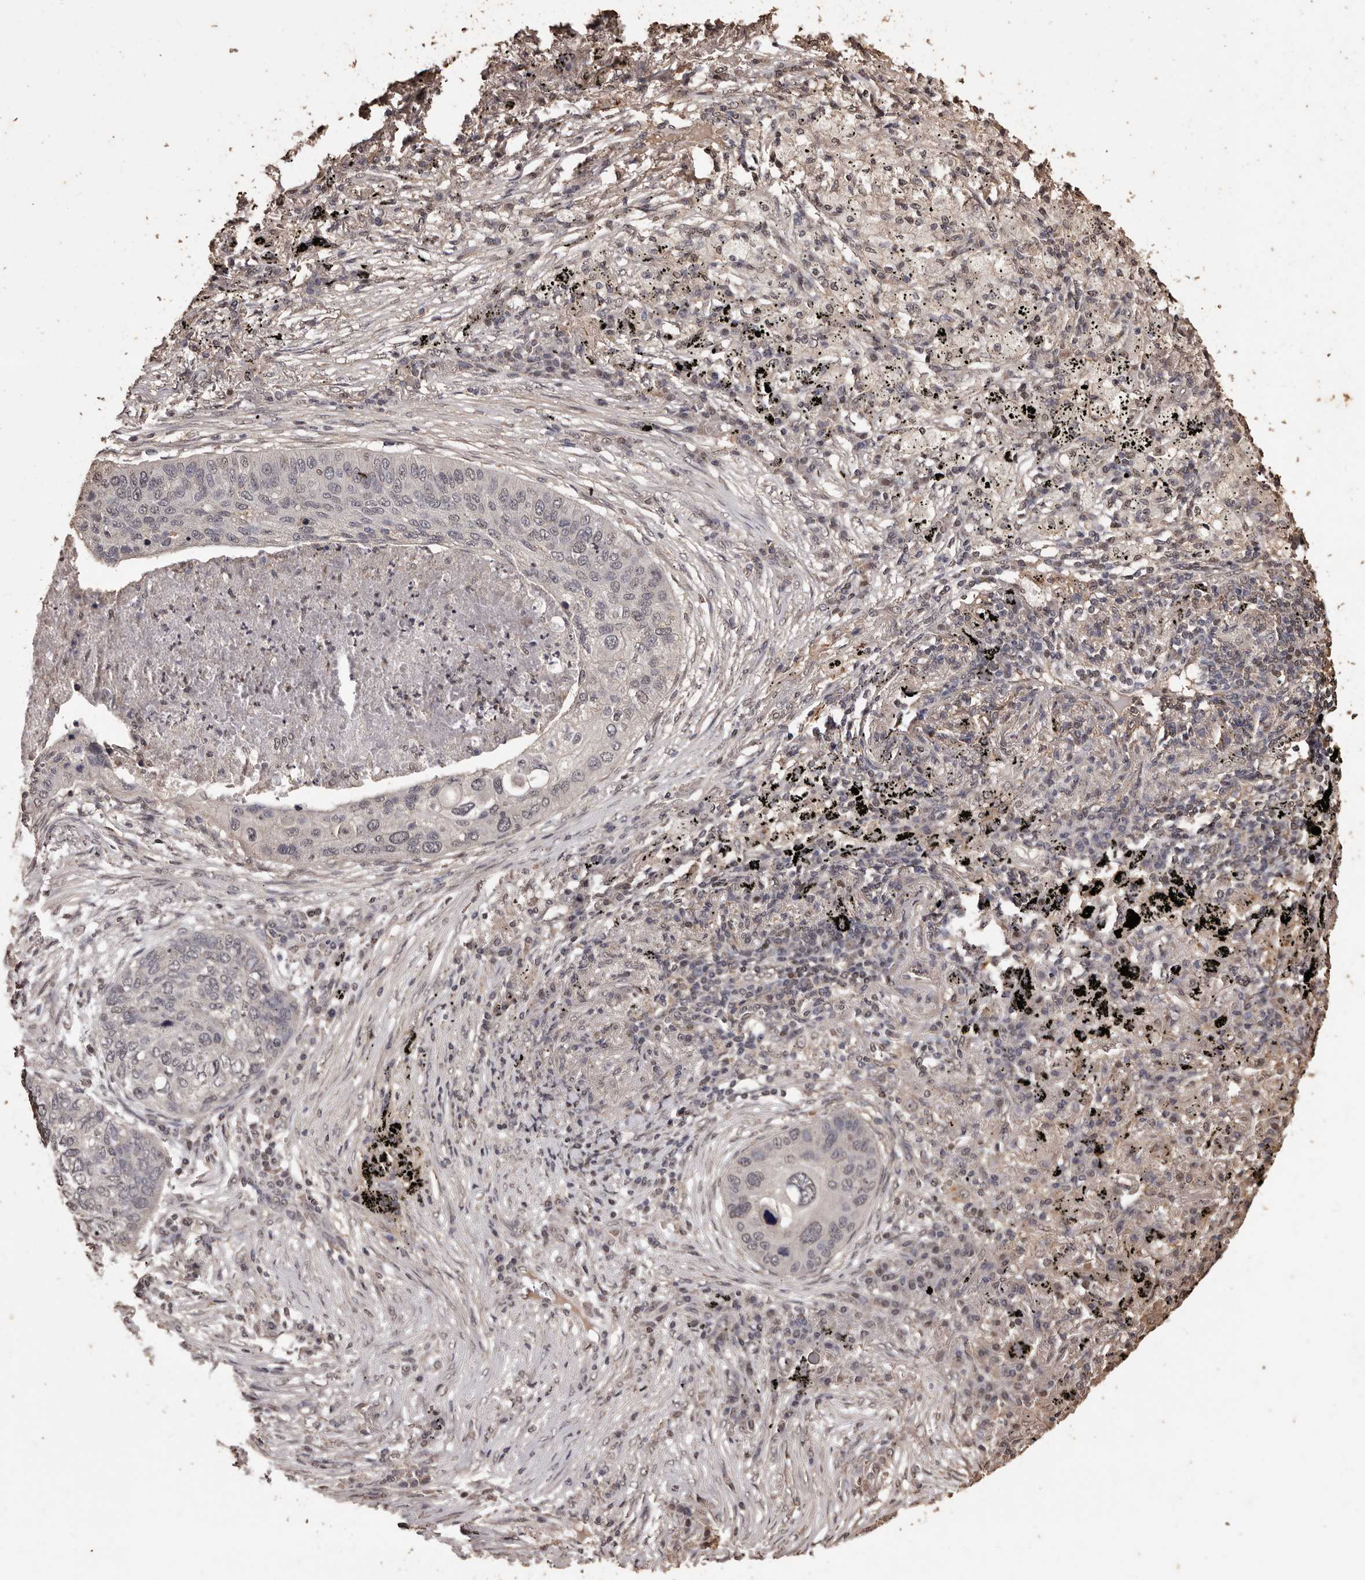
{"staining": {"intensity": "negative", "quantity": "none", "location": "none"}, "tissue": "lung cancer", "cell_type": "Tumor cells", "image_type": "cancer", "snomed": [{"axis": "morphology", "description": "Squamous cell carcinoma, NOS"}, {"axis": "topography", "description": "Lung"}], "caption": "The photomicrograph demonstrates no significant expression in tumor cells of squamous cell carcinoma (lung). (Stains: DAB immunohistochemistry with hematoxylin counter stain, Microscopy: brightfield microscopy at high magnification).", "gene": "NAV1", "patient": {"sex": "female", "age": 63}}